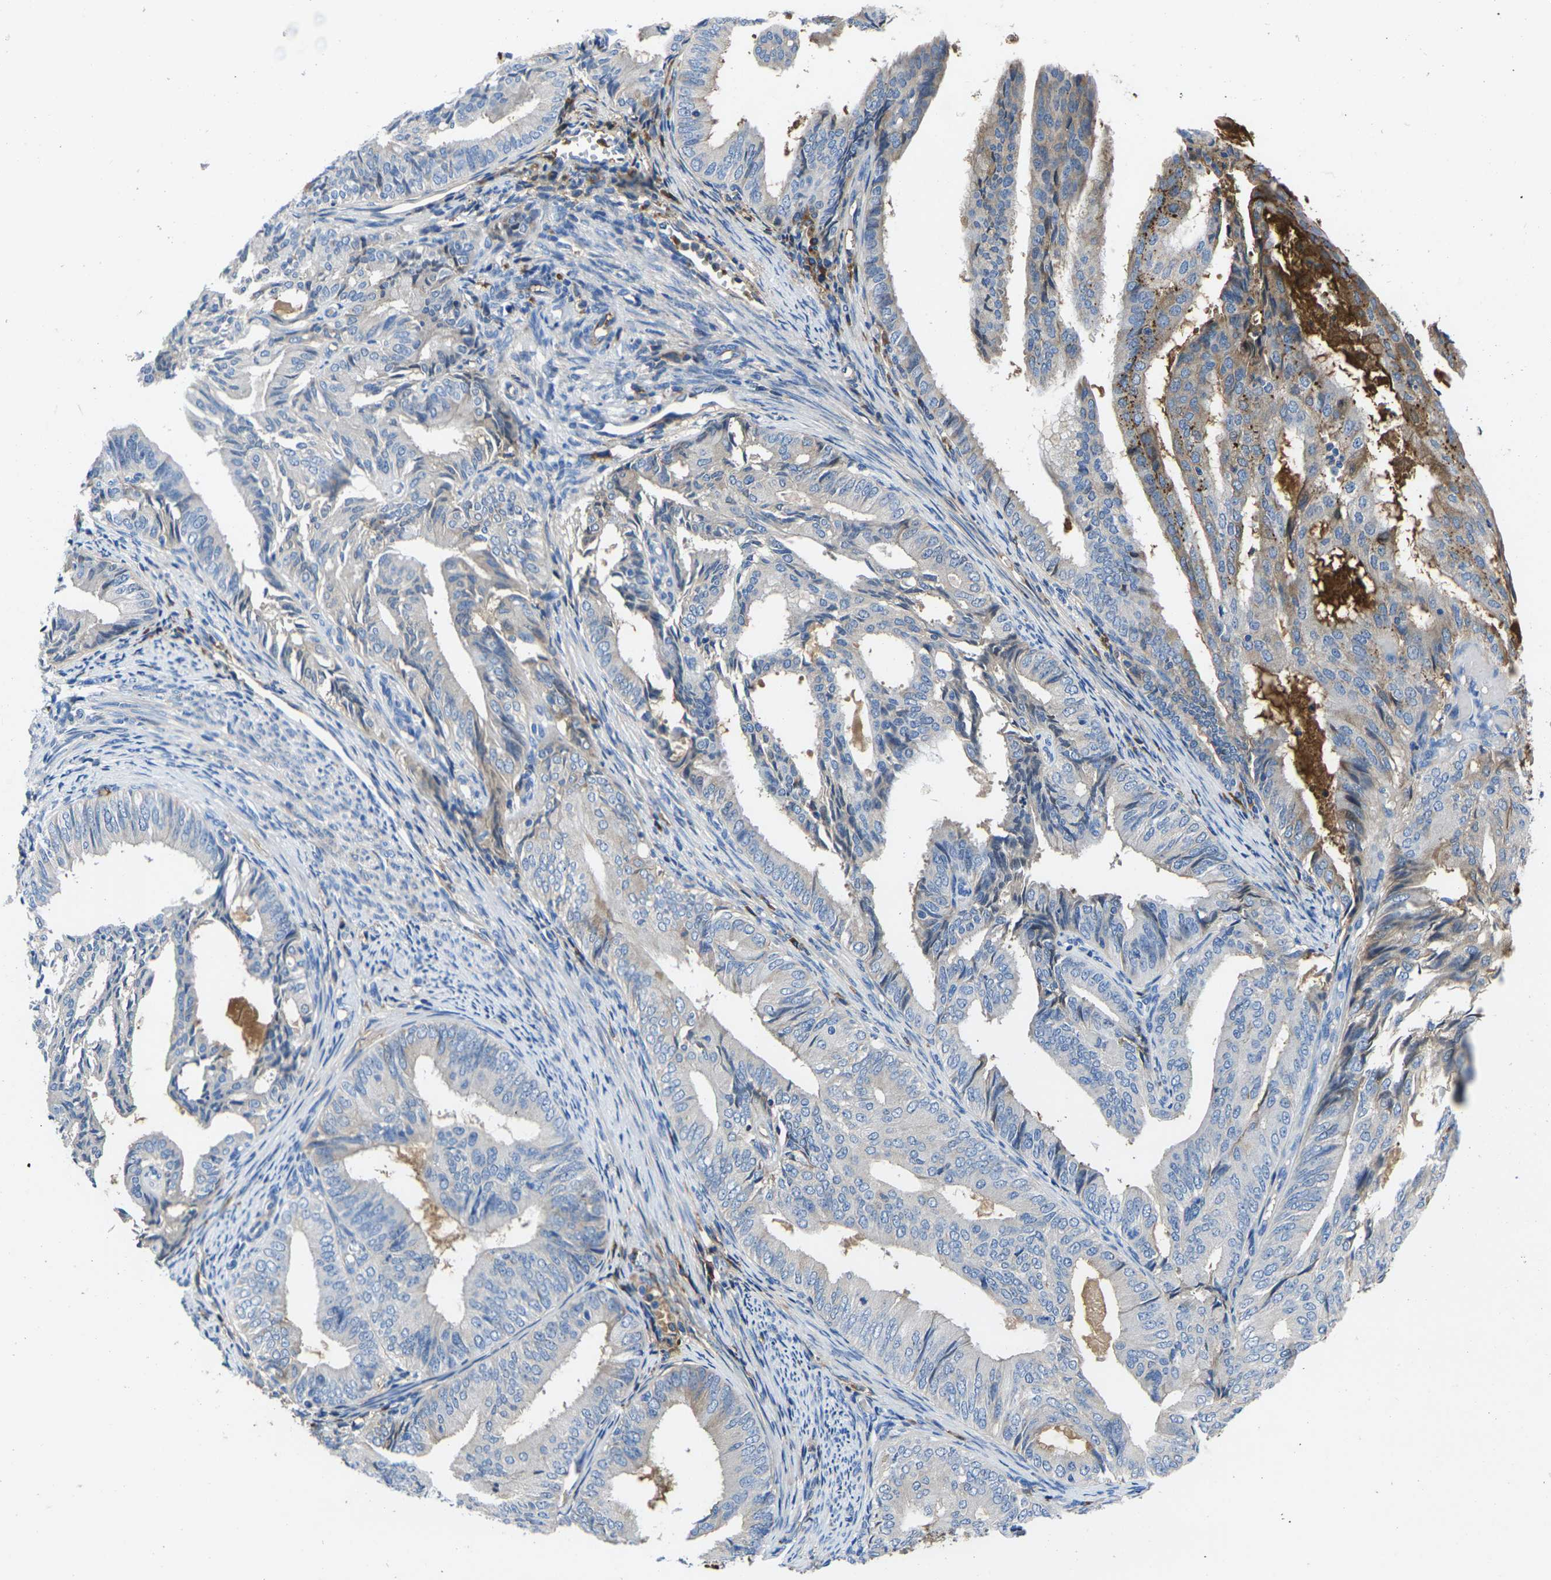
{"staining": {"intensity": "weak", "quantity": "<25%", "location": "cytoplasmic/membranous"}, "tissue": "endometrial cancer", "cell_type": "Tumor cells", "image_type": "cancer", "snomed": [{"axis": "morphology", "description": "Adenocarcinoma, NOS"}, {"axis": "topography", "description": "Endometrium"}], "caption": "A photomicrograph of endometrial adenocarcinoma stained for a protein shows no brown staining in tumor cells.", "gene": "GREM2", "patient": {"sex": "female", "age": 58}}